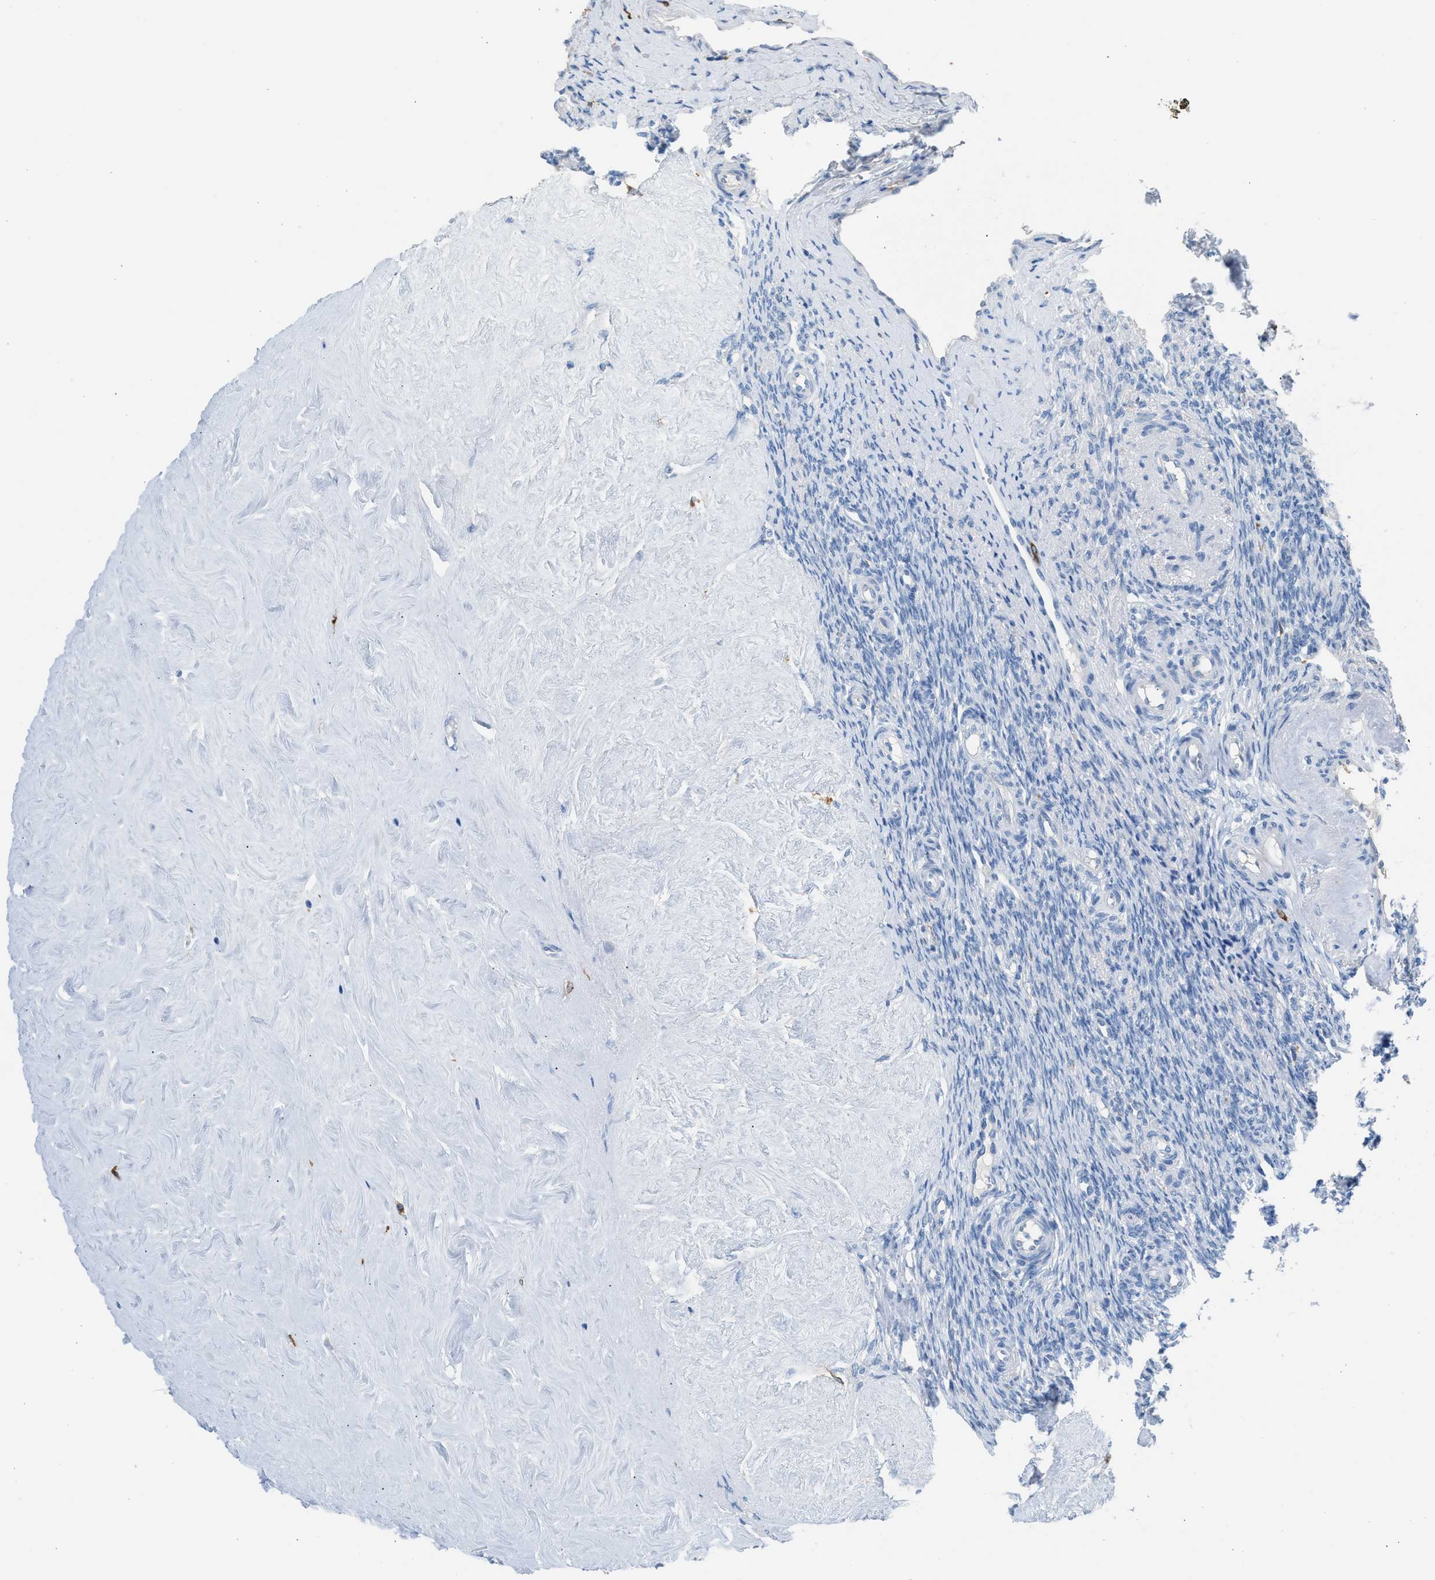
{"staining": {"intensity": "negative", "quantity": "none", "location": "none"}, "tissue": "ovary", "cell_type": "Ovarian stroma cells", "image_type": "normal", "snomed": [{"axis": "morphology", "description": "Normal tissue, NOS"}, {"axis": "topography", "description": "Ovary"}], "caption": "IHC histopathology image of normal ovary: ovary stained with DAB shows no significant protein positivity in ovarian stroma cells. (Brightfield microscopy of DAB IHC at high magnification).", "gene": "CLEC10A", "patient": {"sex": "female", "age": 41}}